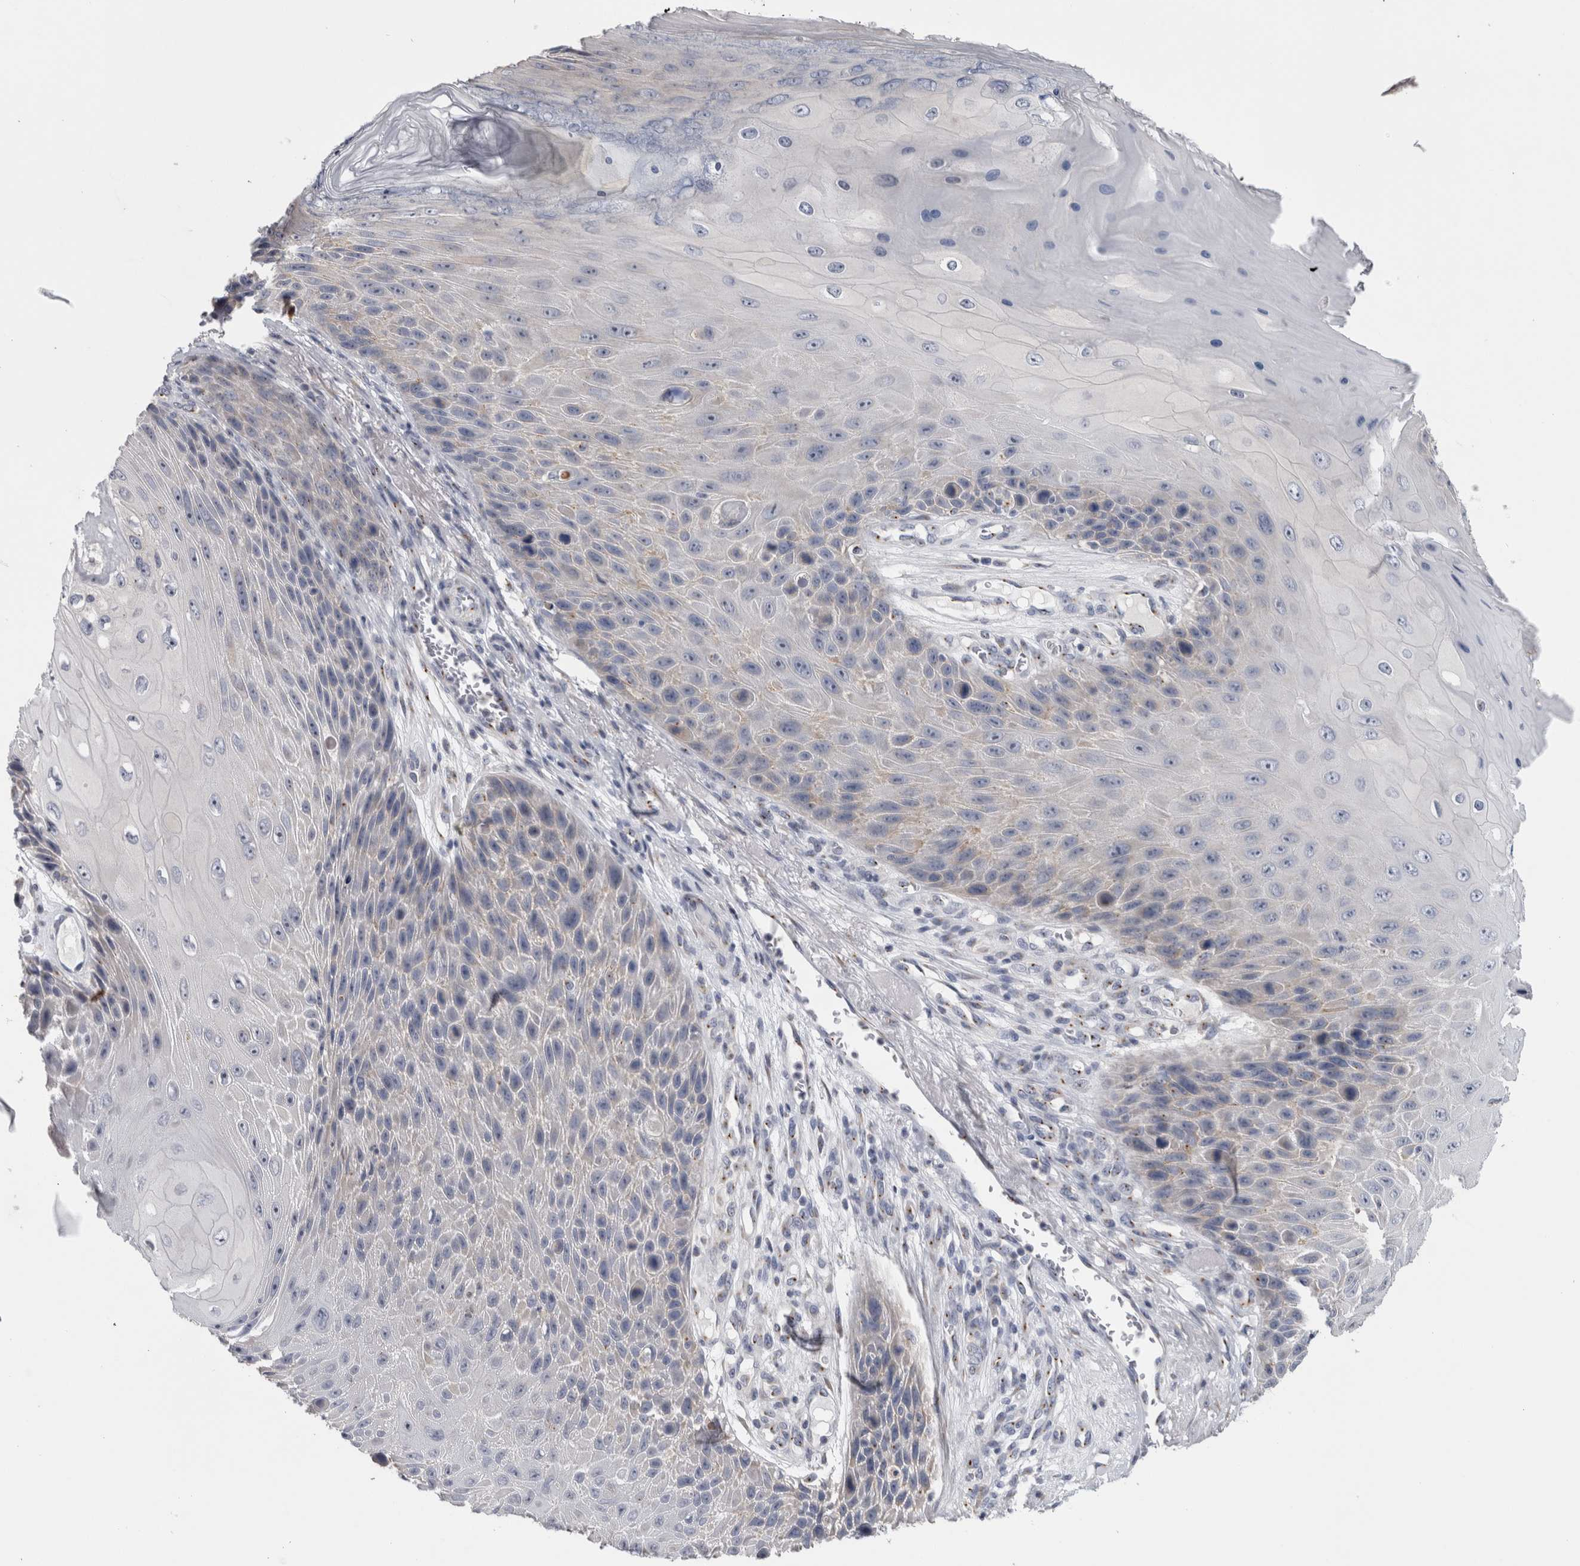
{"staining": {"intensity": "negative", "quantity": "none", "location": "none"}, "tissue": "skin cancer", "cell_type": "Tumor cells", "image_type": "cancer", "snomed": [{"axis": "morphology", "description": "Squamous cell carcinoma, NOS"}, {"axis": "topography", "description": "Skin"}], "caption": "High power microscopy image of an immunohistochemistry image of skin squamous cell carcinoma, revealing no significant staining in tumor cells. Nuclei are stained in blue.", "gene": "AKAP9", "patient": {"sex": "female", "age": 88}}